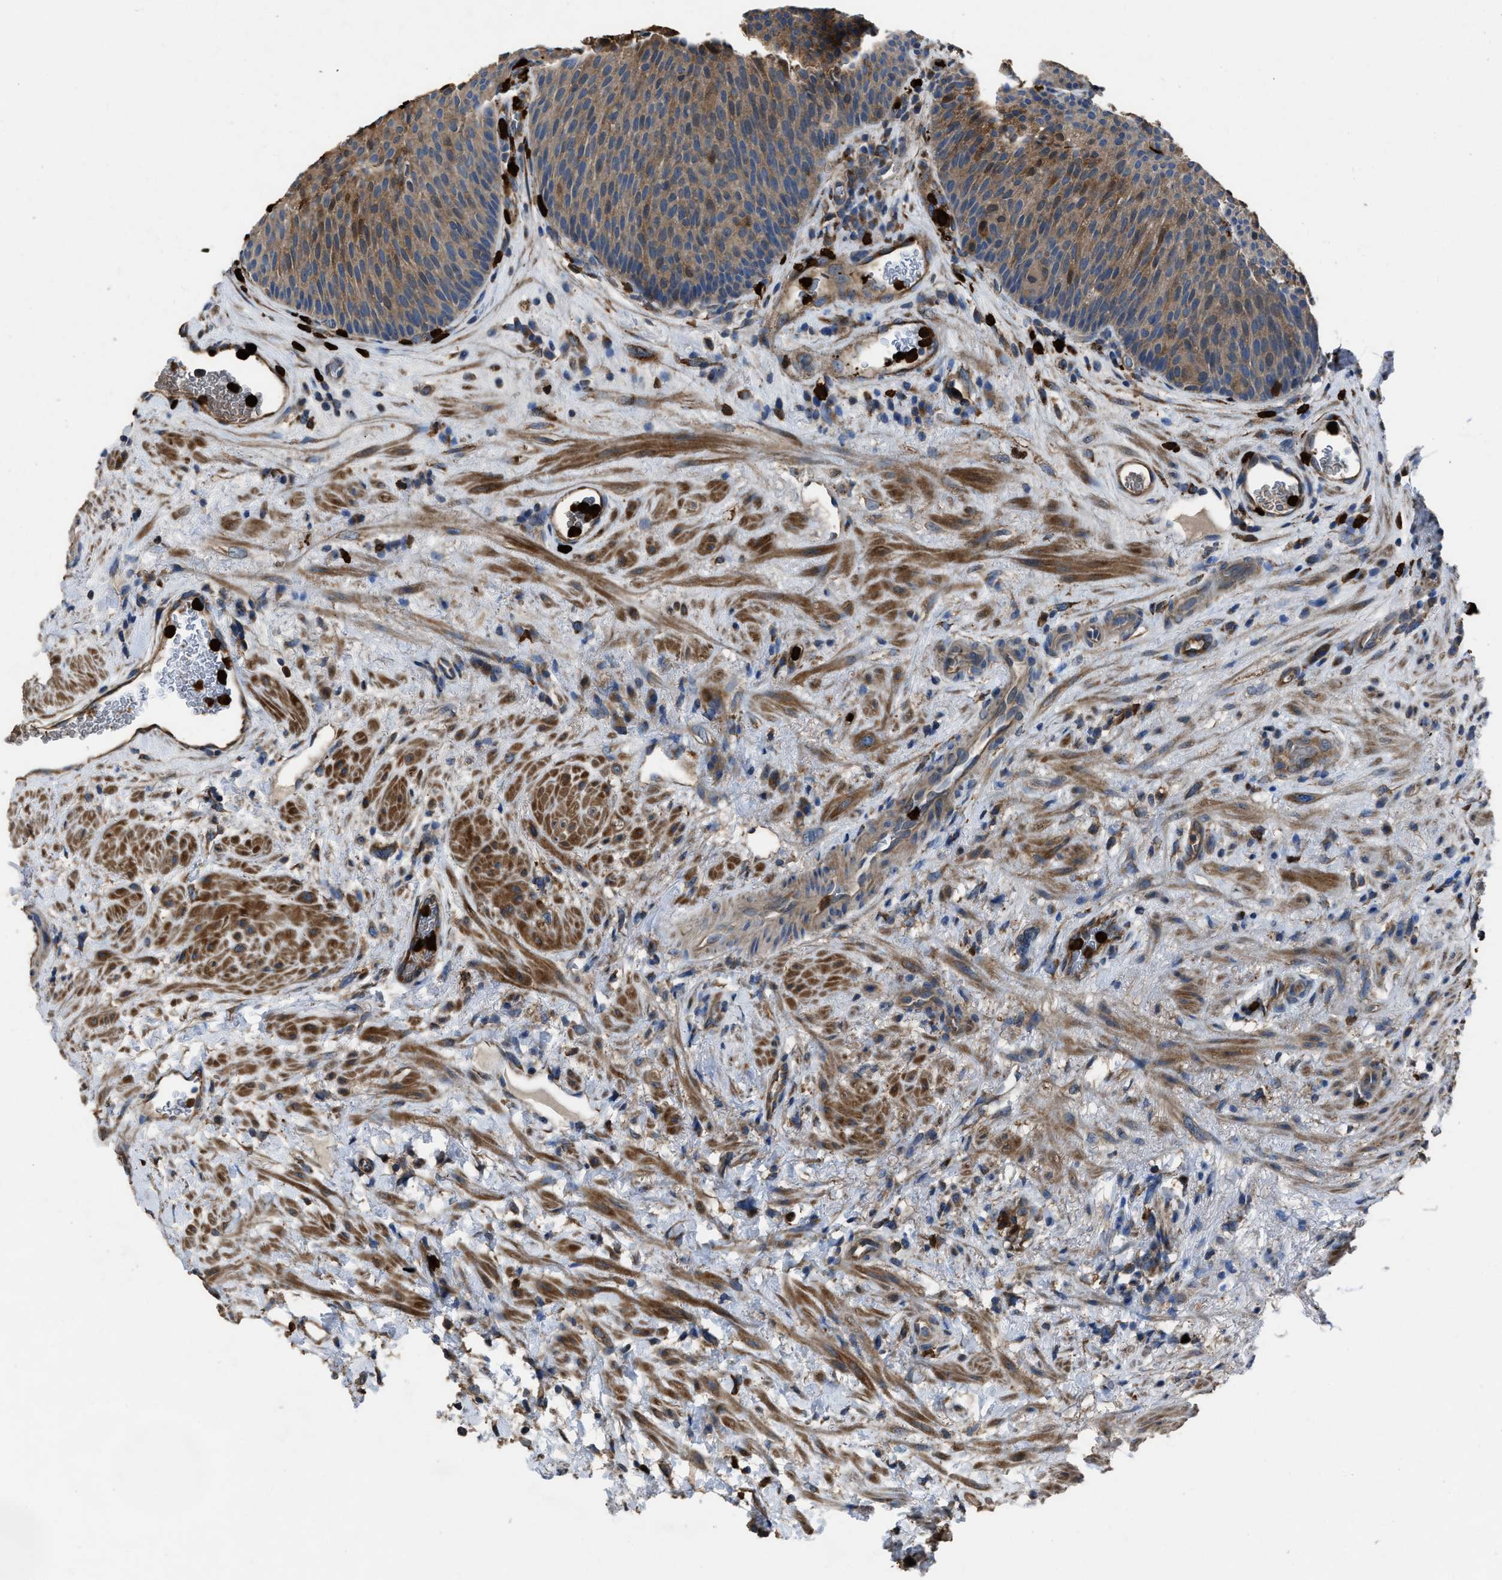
{"staining": {"intensity": "weak", "quantity": ">75%", "location": "cytoplasmic/membranous"}, "tissue": "urothelial cancer", "cell_type": "Tumor cells", "image_type": "cancer", "snomed": [{"axis": "morphology", "description": "Urothelial carcinoma, Low grade"}, {"axis": "topography", "description": "Urinary bladder"}], "caption": "Immunohistochemical staining of human urothelial cancer exhibits low levels of weak cytoplasmic/membranous expression in approximately >75% of tumor cells.", "gene": "ANGPT1", "patient": {"sex": "female", "age": 75}}